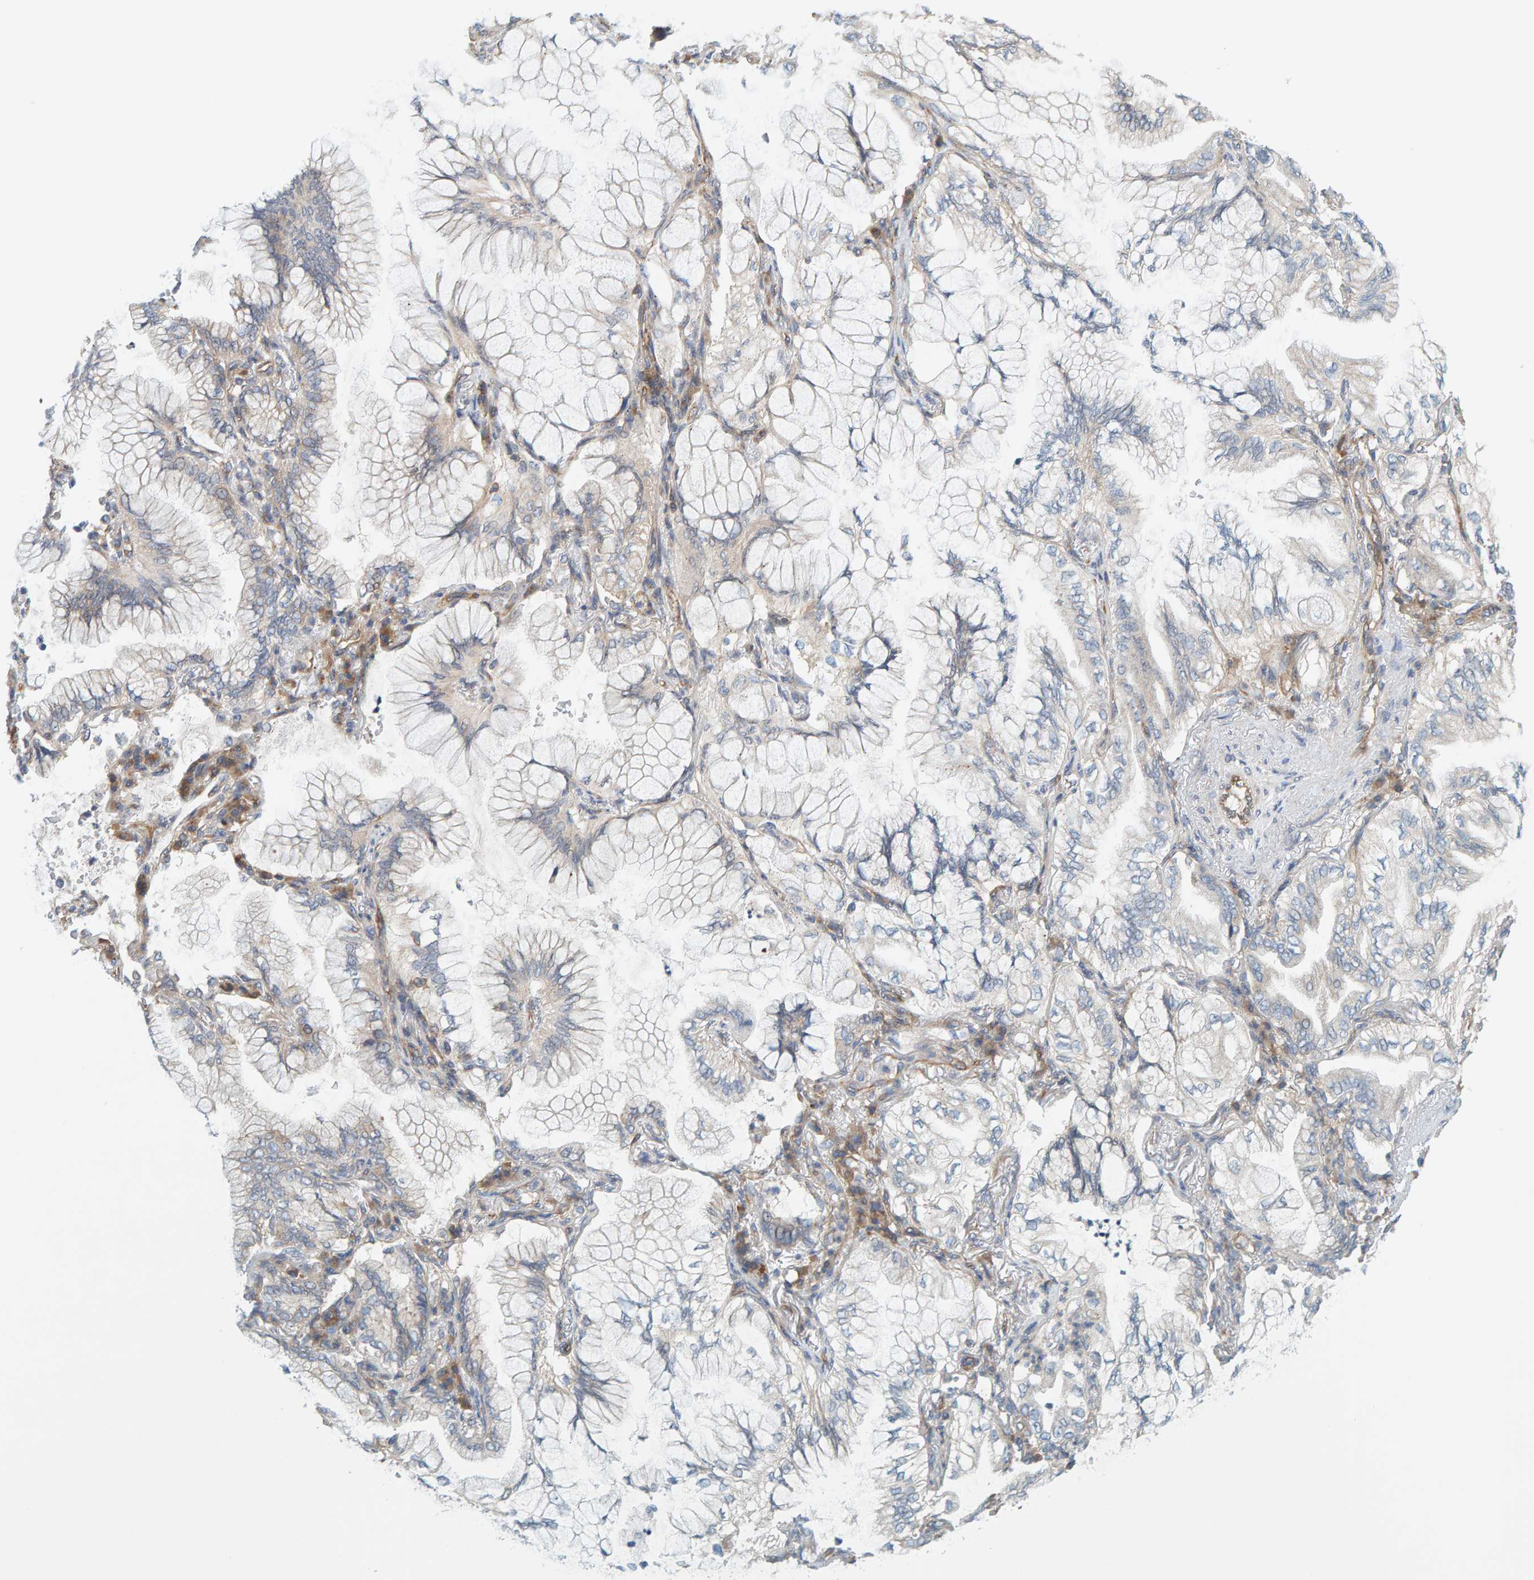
{"staining": {"intensity": "weak", "quantity": "<25%", "location": "cytoplasmic/membranous"}, "tissue": "lung cancer", "cell_type": "Tumor cells", "image_type": "cancer", "snomed": [{"axis": "morphology", "description": "Adenocarcinoma, NOS"}, {"axis": "topography", "description": "Lung"}], "caption": "A photomicrograph of lung cancer stained for a protein shows no brown staining in tumor cells.", "gene": "PRKD2", "patient": {"sex": "female", "age": 70}}